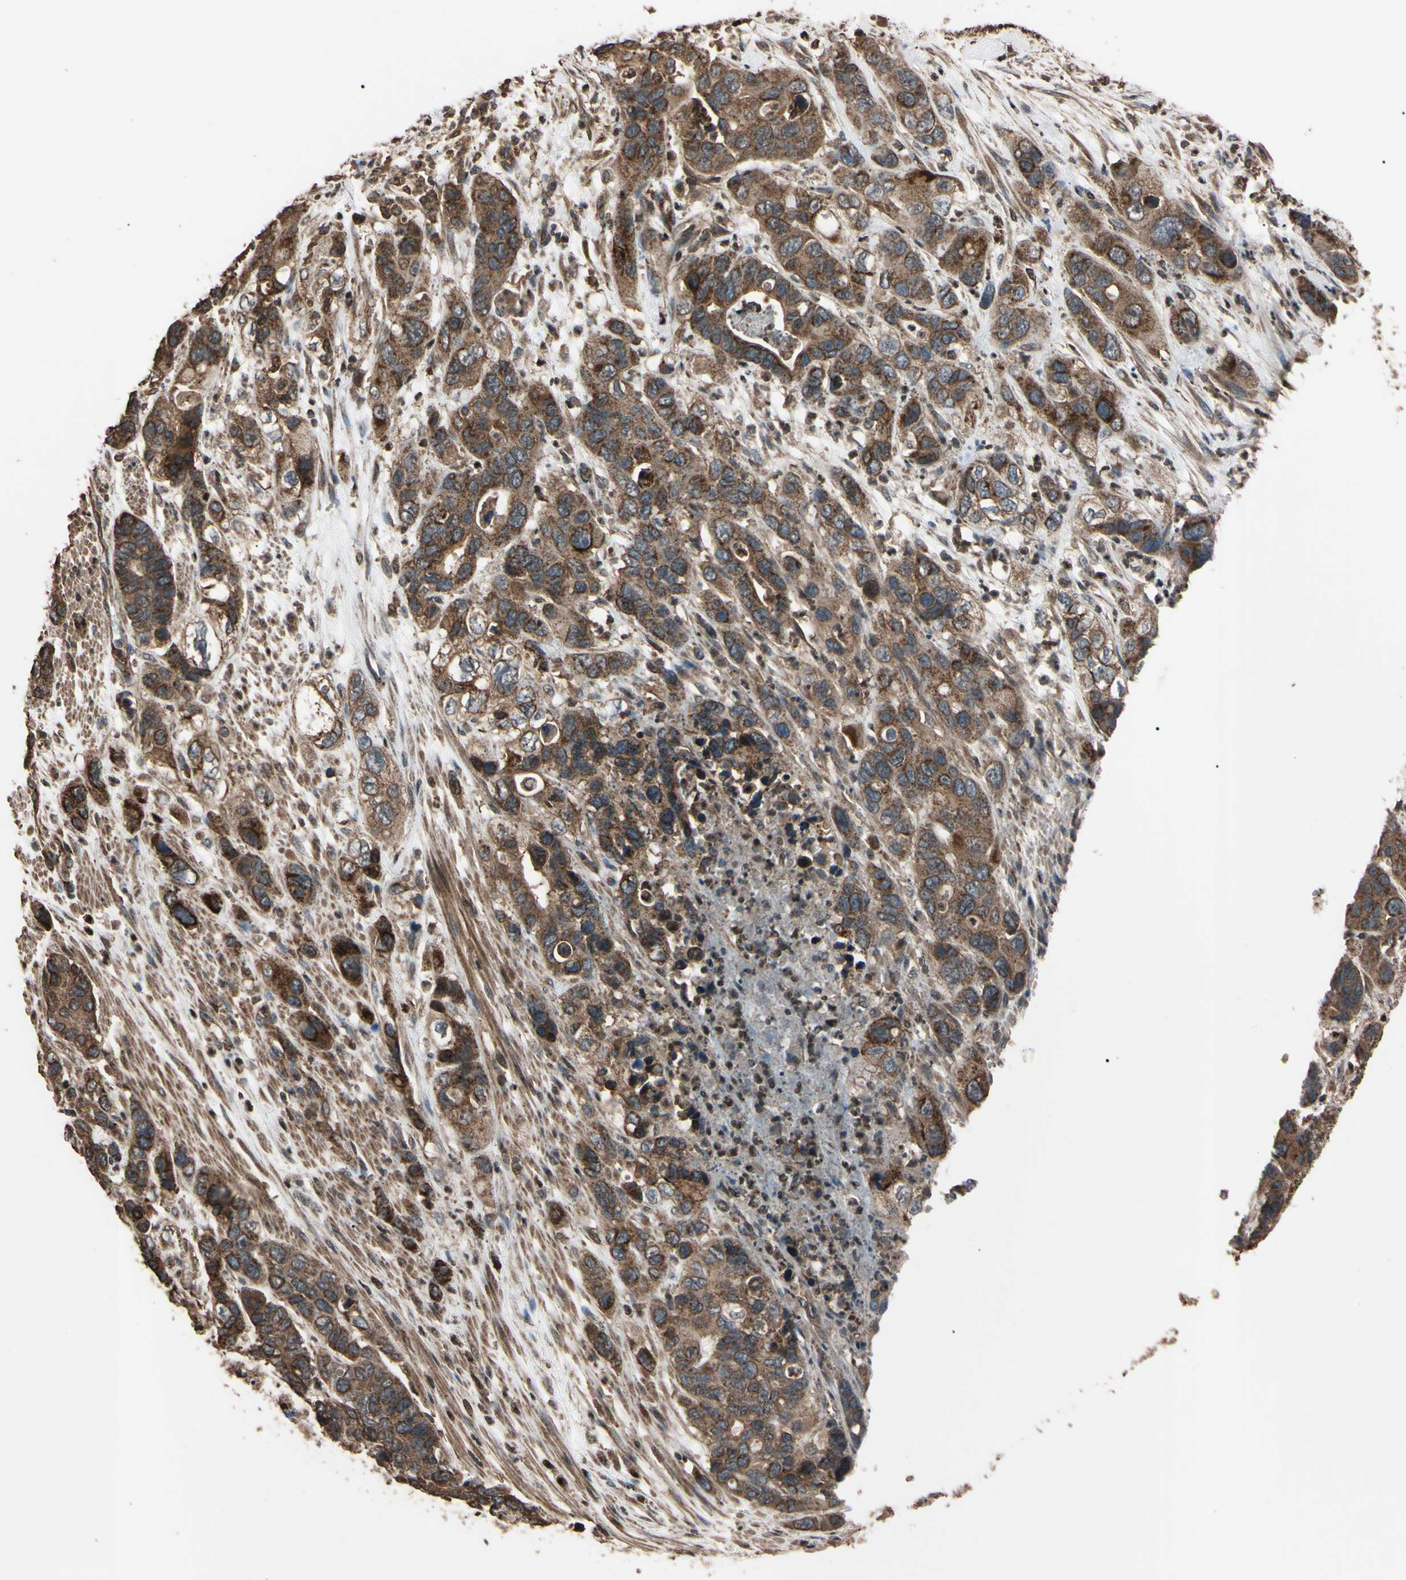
{"staining": {"intensity": "moderate", "quantity": "<25%", "location": "cytoplasmic/membranous"}, "tissue": "pancreatic cancer", "cell_type": "Tumor cells", "image_type": "cancer", "snomed": [{"axis": "morphology", "description": "Adenocarcinoma, NOS"}, {"axis": "topography", "description": "Pancreas"}], "caption": "Tumor cells display low levels of moderate cytoplasmic/membranous staining in approximately <25% of cells in human adenocarcinoma (pancreatic). (DAB (3,3'-diaminobenzidine) = brown stain, brightfield microscopy at high magnification).", "gene": "TNFRSF1A", "patient": {"sex": "female", "age": 71}}